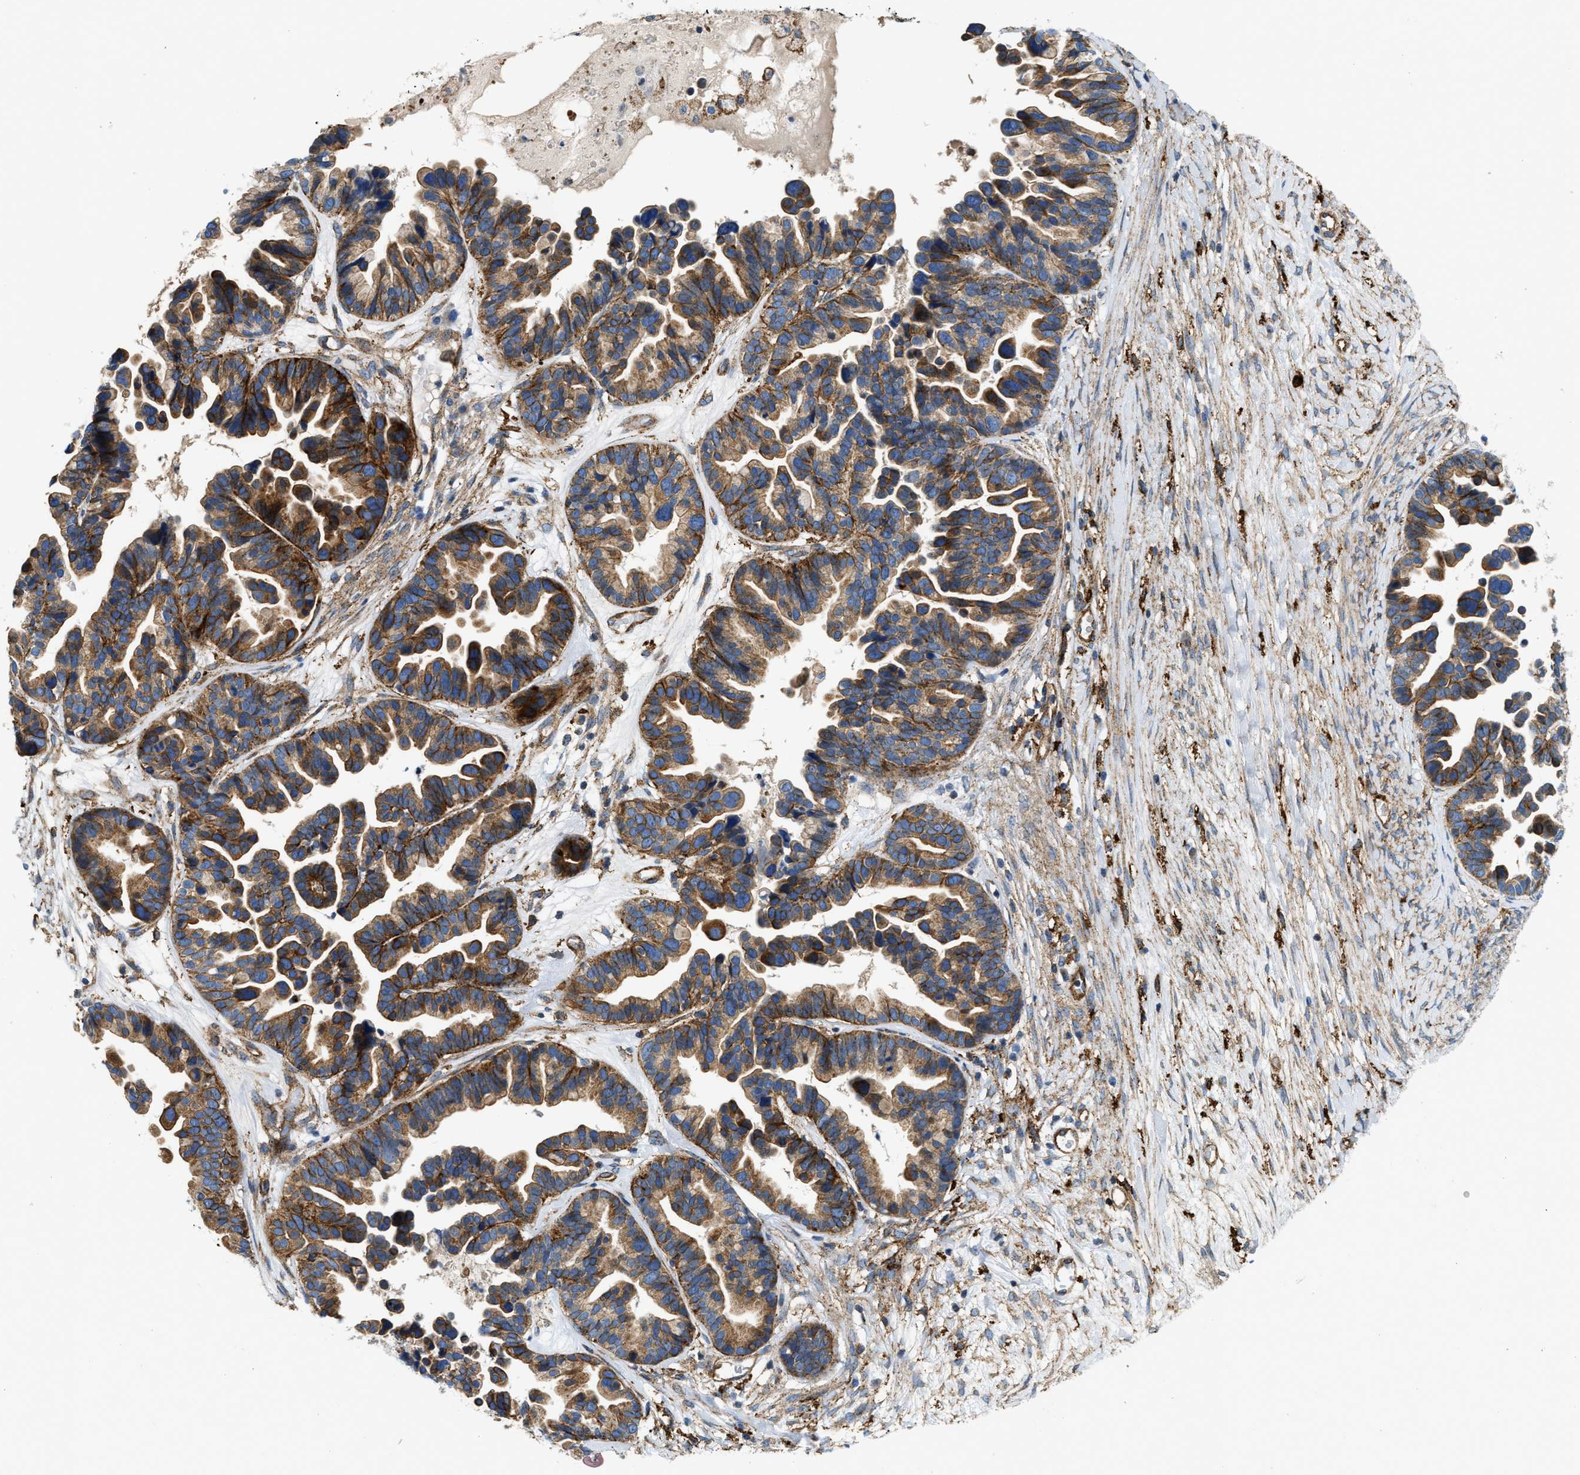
{"staining": {"intensity": "moderate", "quantity": ">75%", "location": "cytoplasmic/membranous"}, "tissue": "ovarian cancer", "cell_type": "Tumor cells", "image_type": "cancer", "snomed": [{"axis": "morphology", "description": "Cystadenocarcinoma, serous, NOS"}, {"axis": "topography", "description": "Ovary"}], "caption": "This image shows immunohistochemistry staining of human ovarian cancer, with medium moderate cytoplasmic/membranous staining in about >75% of tumor cells.", "gene": "NSUN7", "patient": {"sex": "female", "age": 56}}